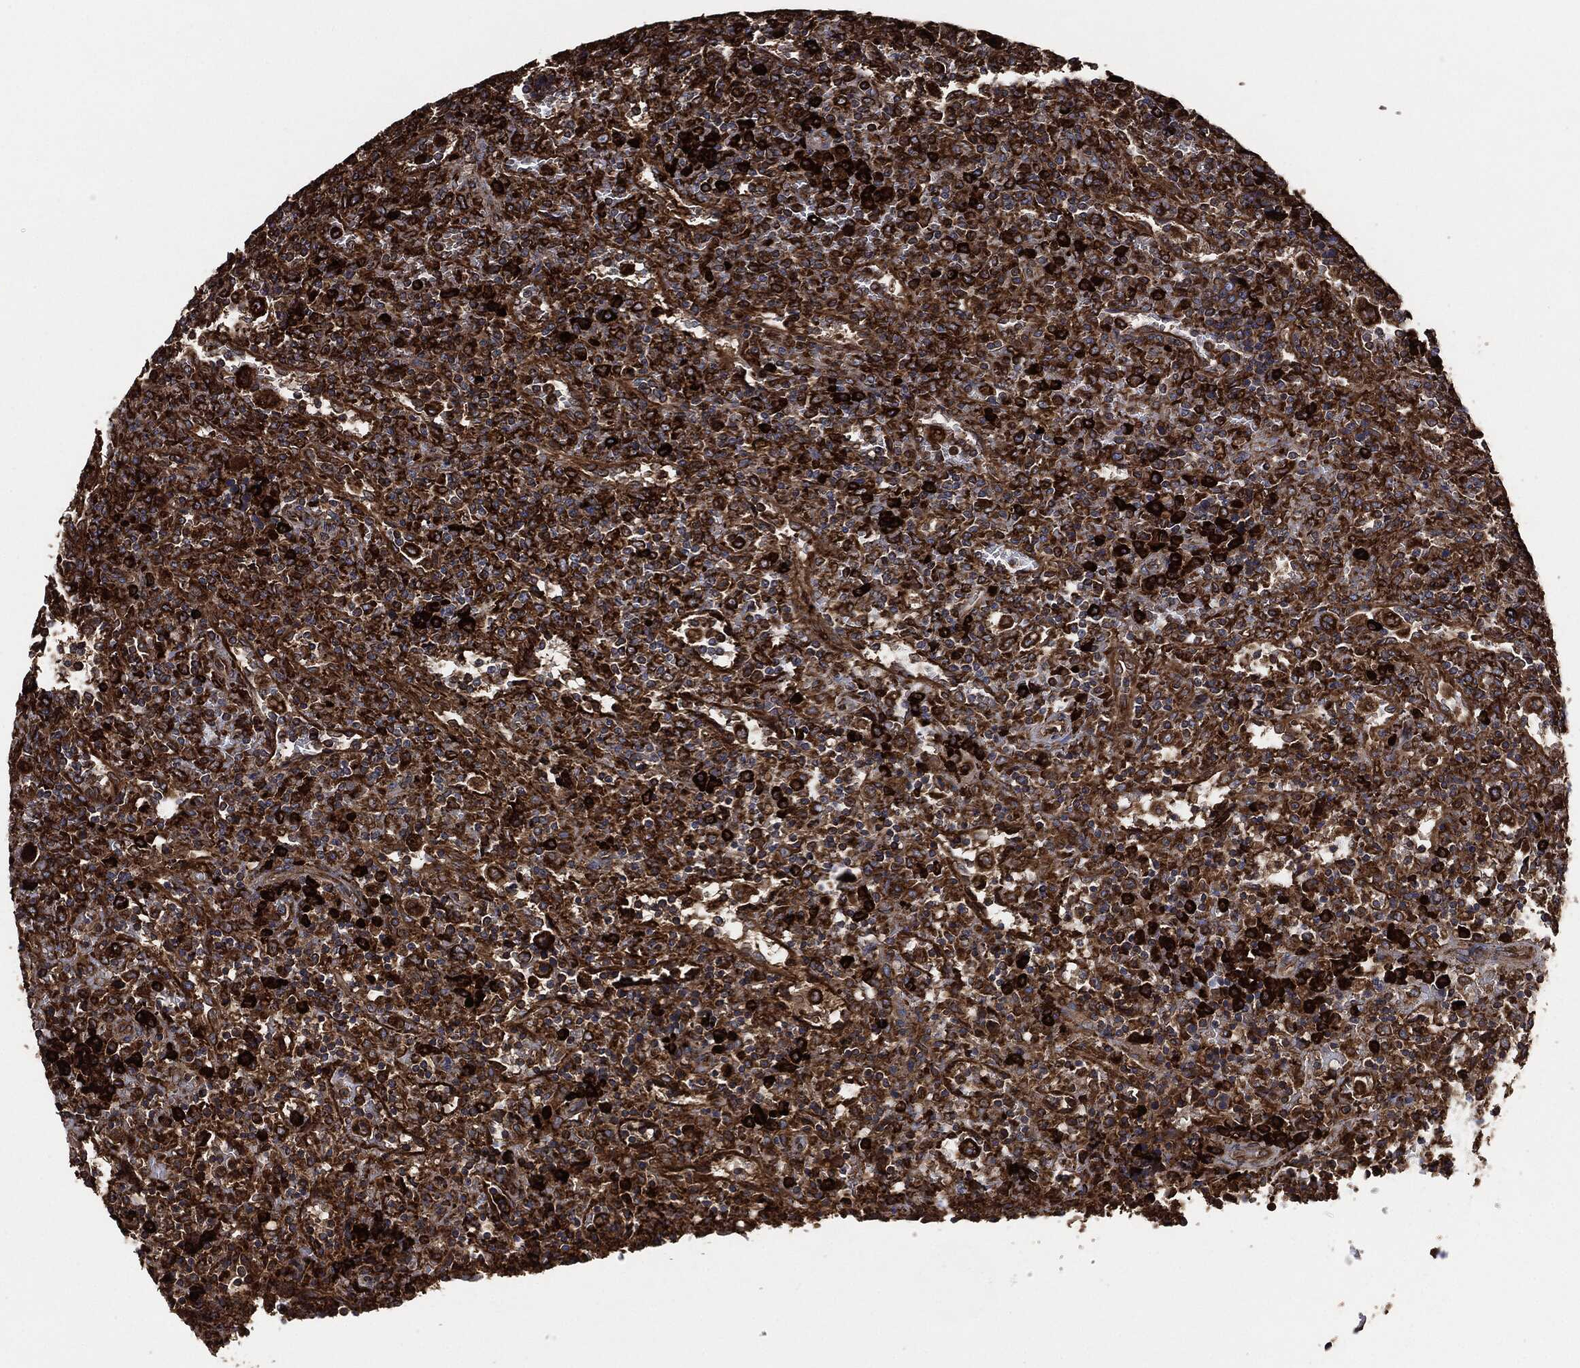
{"staining": {"intensity": "strong", "quantity": ">75%", "location": "cytoplasmic/membranous"}, "tissue": "lymphoma", "cell_type": "Tumor cells", "image_type": "cancer", "snomed": [{"axis": "morphology", "description": "Malignant lymphoma, non-Hodgkin's type, Low grade"}, {"axis": "topography", "description": "Spleen"}], "caption": "The immunohistochemical stain highlights strong cytoplasmic/membranous expression in tumor cells of lymphoma tissue.", "gene": "AMFR", "patient": {"sex": "male", "age": 62}}